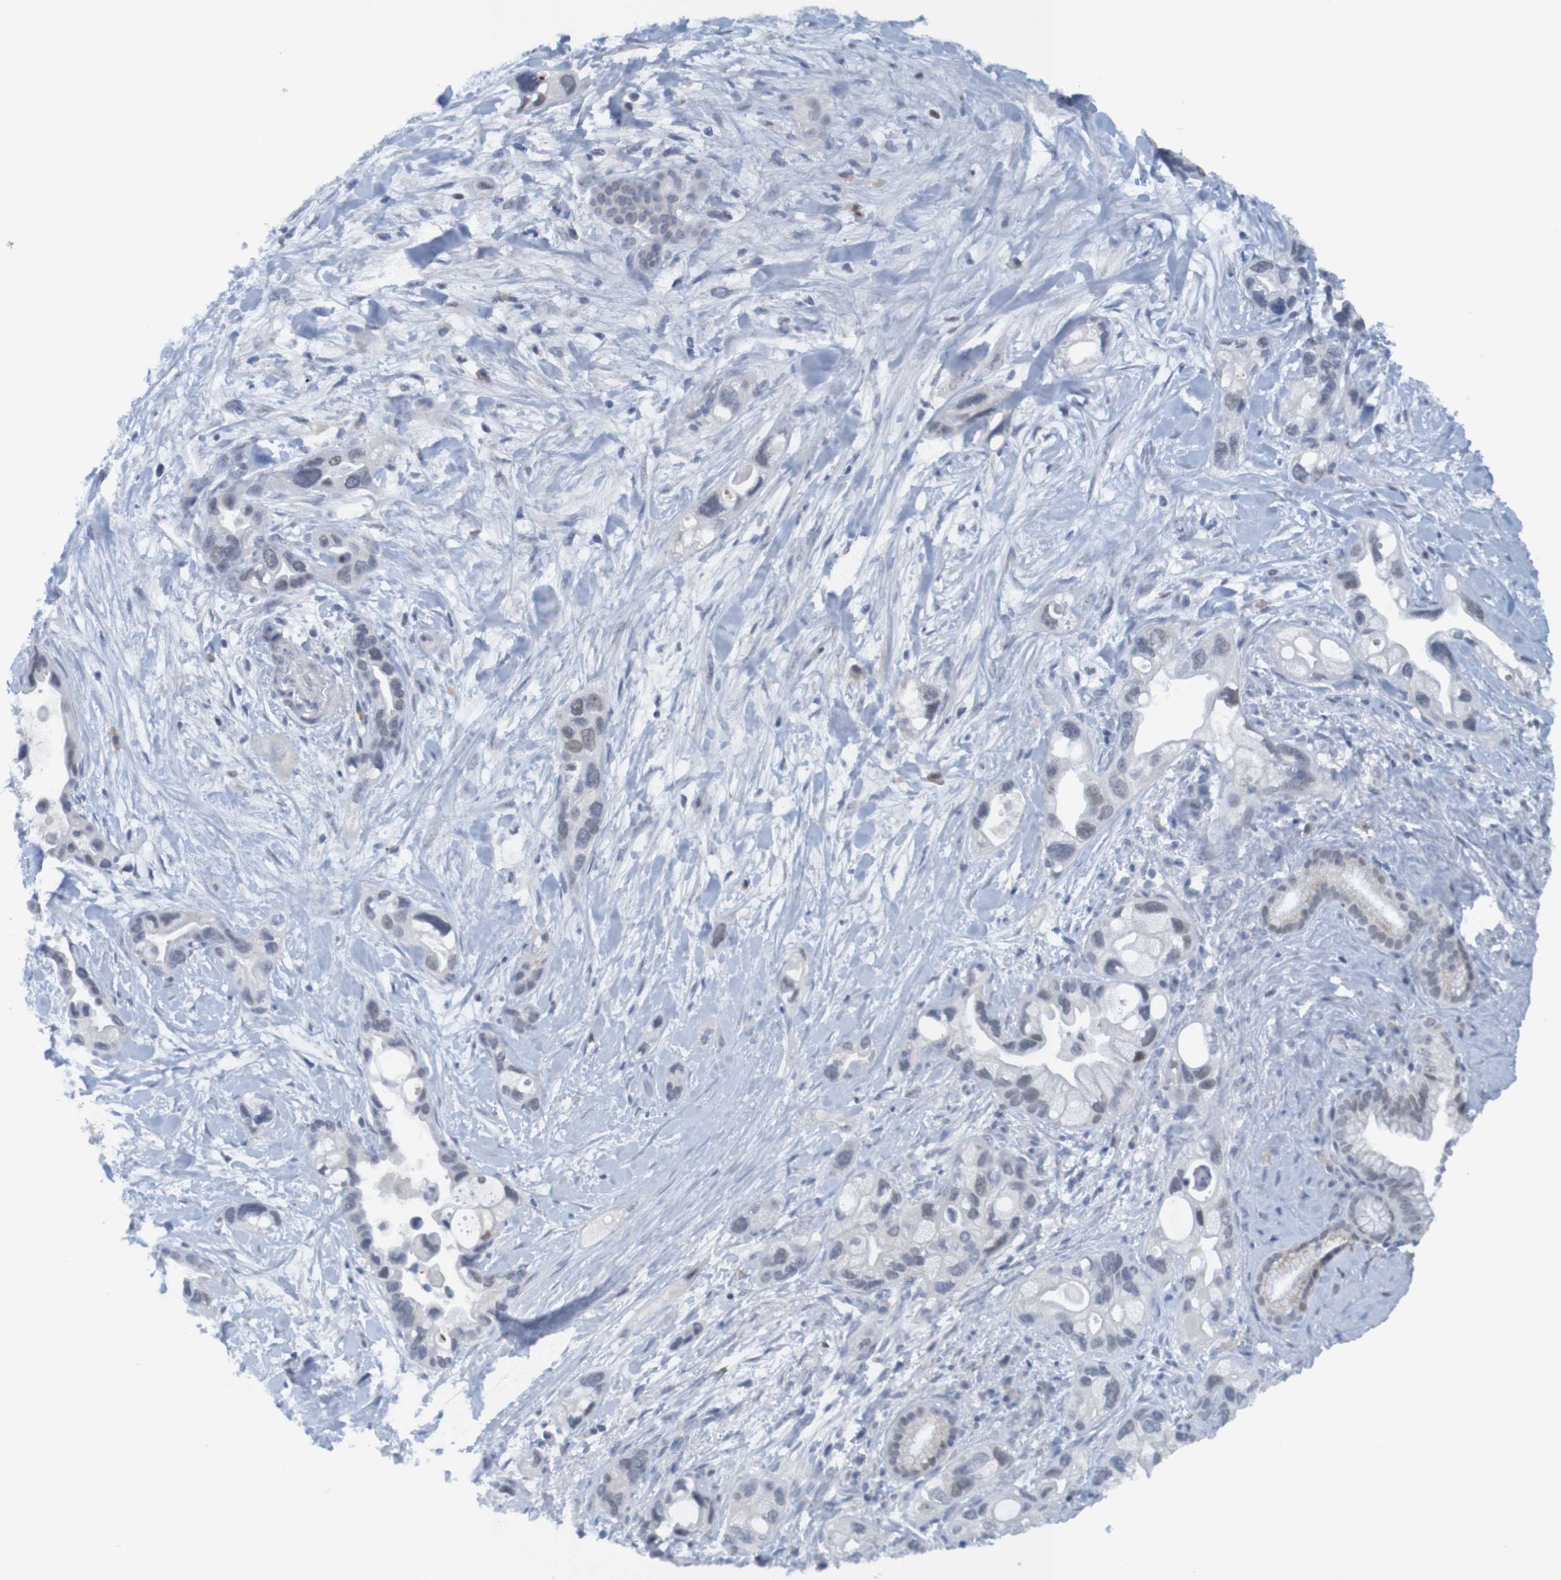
{"staining": {"intensity": "negative", "quantity": "none", "location": "none"}, "tissue": "pancreatic cancer", "cell_type": "Tumor cells", "image_type": "cancer", "snomed": [{"axis": "morphology", "description": "Adenocarcinoma, NOS"}, {"axis": "topography", "description": "Pancreas"}], "caption": "Immunohistochemical staining of human pancreatic cancer (adenocarcinoma) displays no significant staining in tumor cells.", "gene": "USP36", "patient": {"sex": "female", "age": 77}}